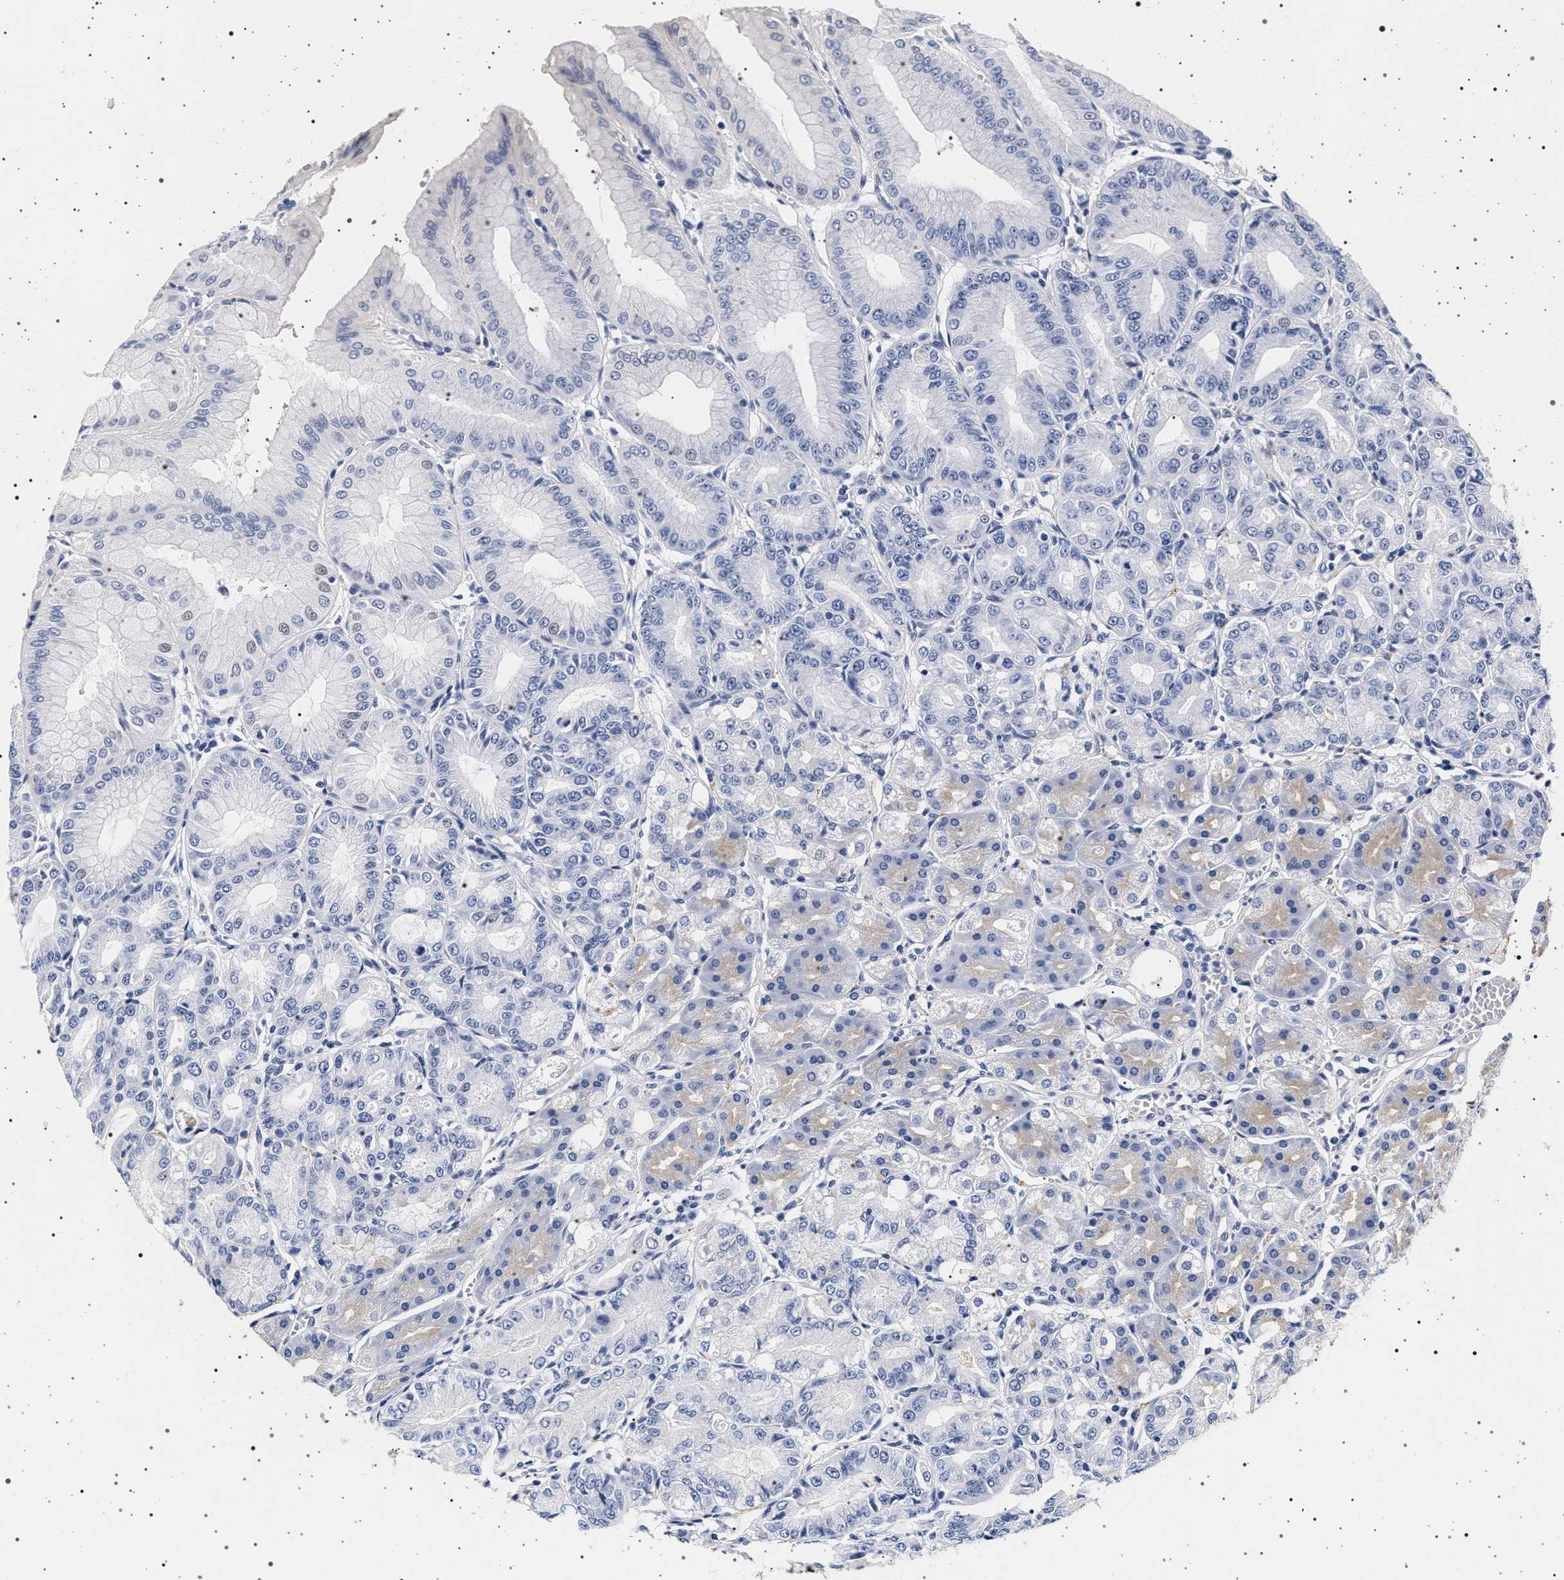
{"staining": {"intensity": "negative", "quantity": "none", "location": "none"}, "tissue": "stomach", "cell_type": "Glandular cells", "image_type": "normal", "snomed": [{"axis": "morphology", "description": "Normal tissue, NOS"}, {"axis": "topography", "description": "Stomach, lower"}], "caption": "Human stomach stained for a protein using IHC demonstrates no expression in glandular cells.", "gene": "SYN1", "patient": {"sex": "male", "age": 71}}